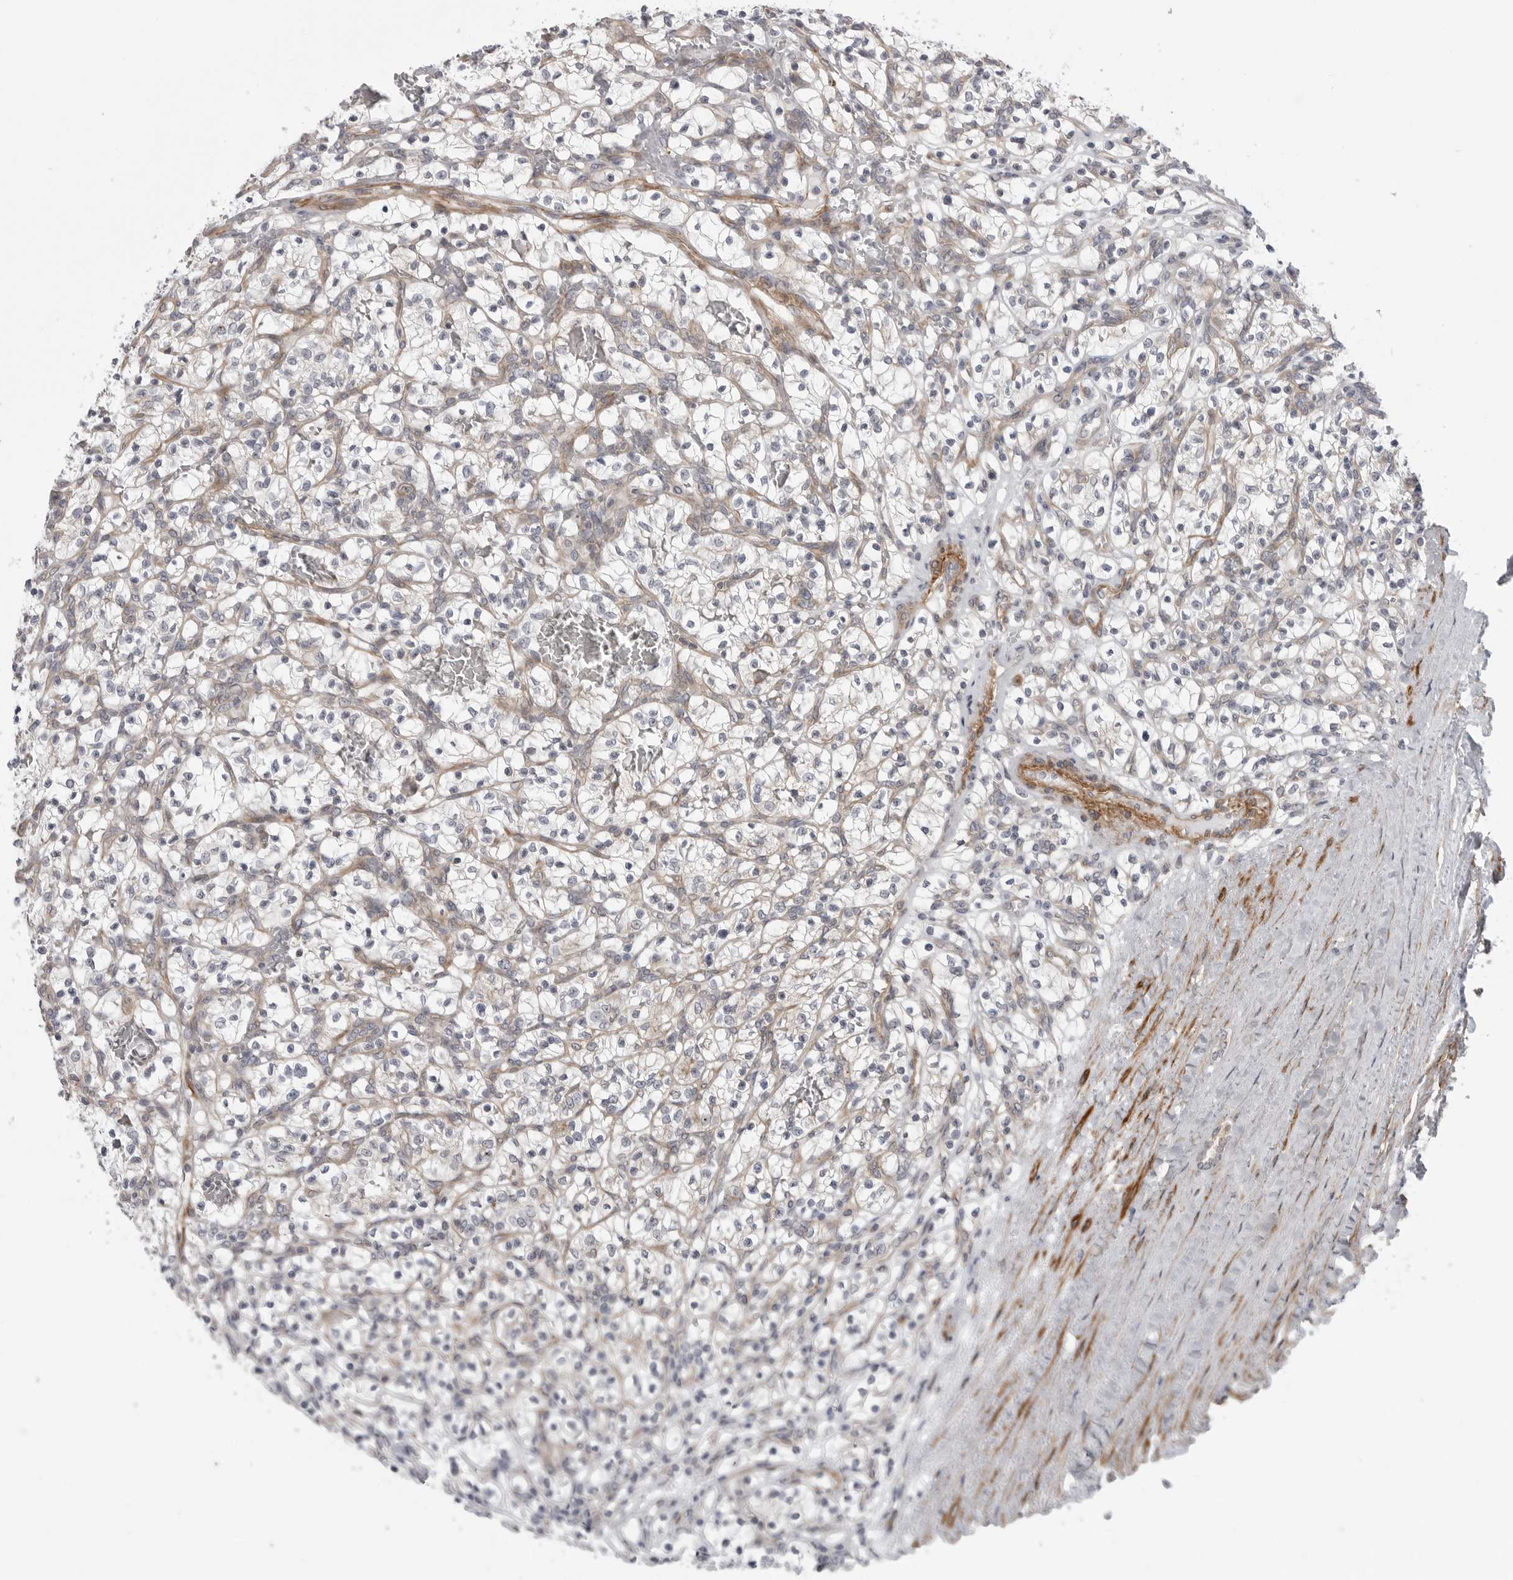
{"staining": {"intensity": "negative", "quantity": "none", "location": "none"}, "tissue": "renal cancer", "cell_type": "Tumor cells", "image_type": "cancer", "snomed": [{"axis": "morphology", "description": "Adenocarcinoma, NOS"}, {"axis": "topography", "description": "Kidney"}], "caption": "Protein analysis of renal cancer shows no significant expression in tumor cells.", "gene": "SCP2", "patient": {"sex": "female", "age": 57}}